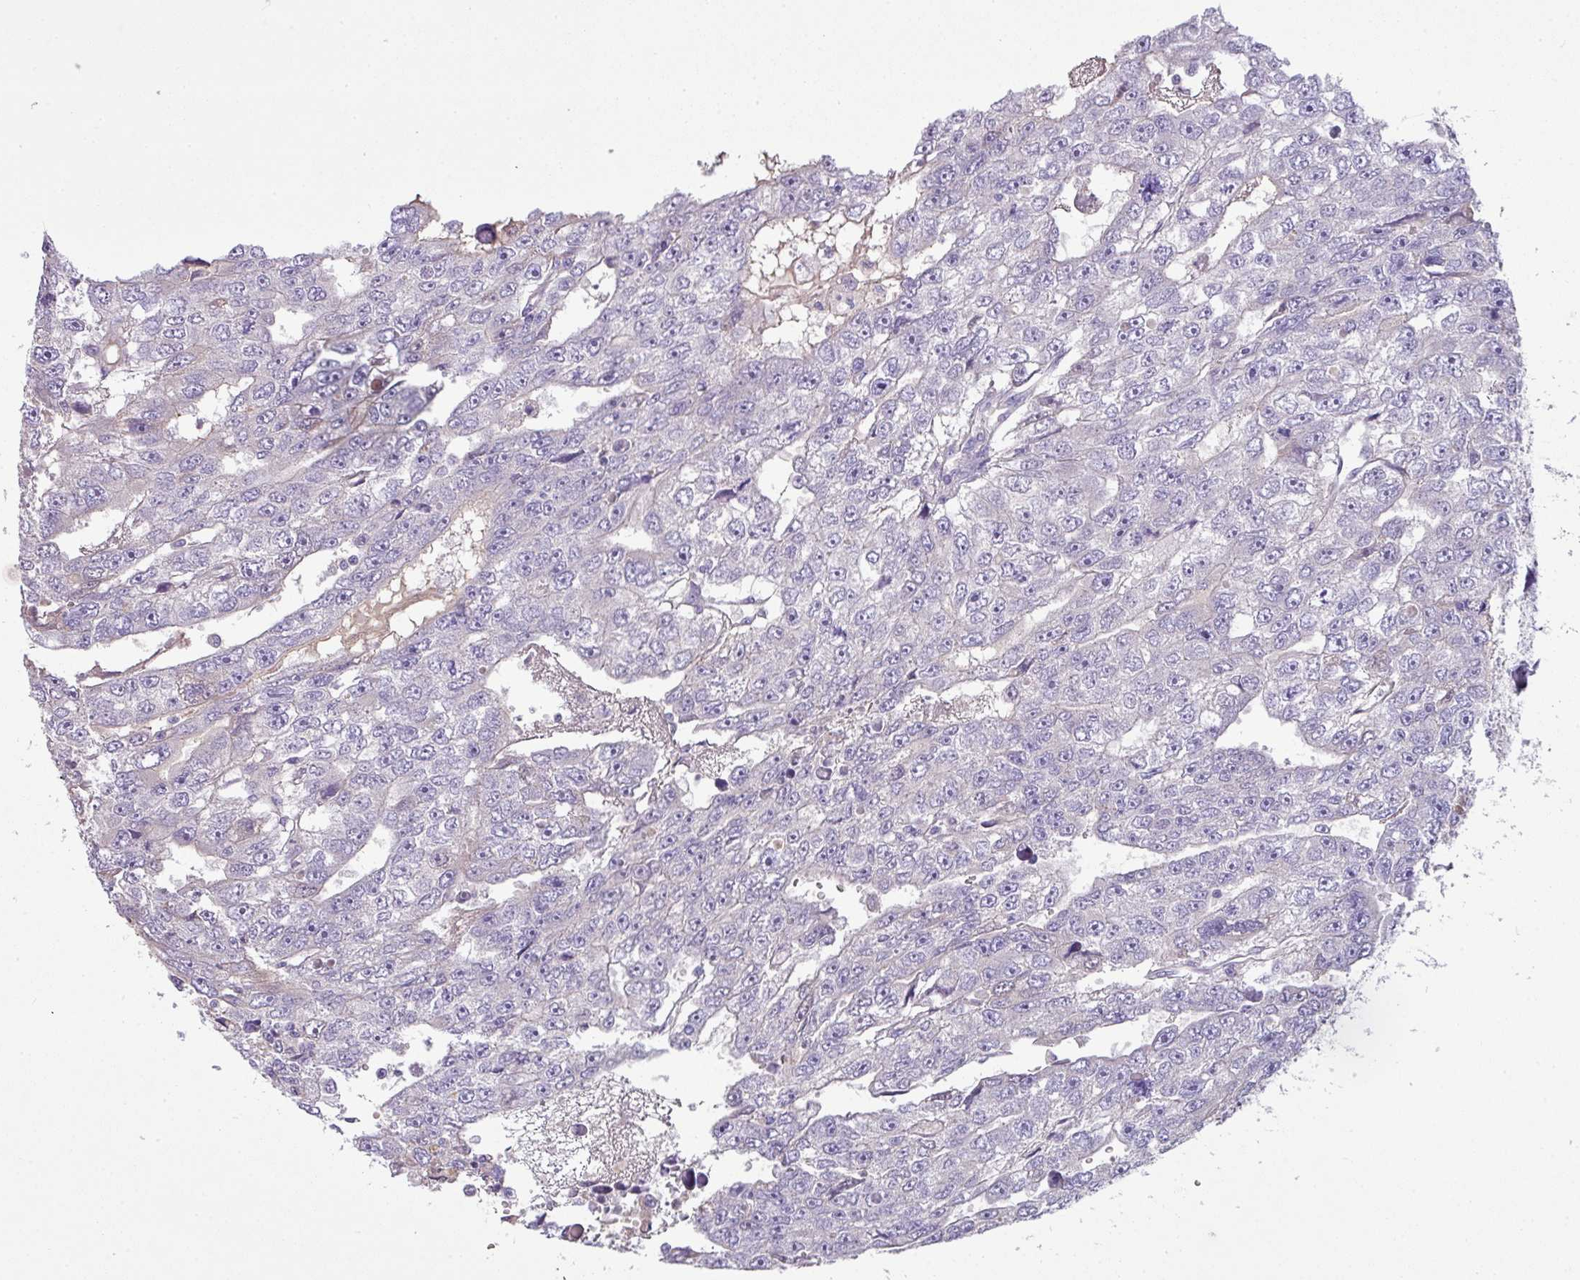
{"staining": {"intensity": "negative", "quantity": "none", "location": "none"}, "tissue": "testis cancer", "cell_type": "Tumor cells", "image_type": "cancer", "snomed": [{"axis": "morphology", "description": "Carcinoma, Embryonal, NOS"}, {"axis": "topography", "description": "Testis"}], "caption": "This histopathology image is of testis cancer (embryonal carcinoma) stained with IHC to label a protein in brown with the nuclei are counter-stained blue. There is no positivity in tumor cells.", "gene": "OR6C6", "patient": {"sex": "male", "age": 20}}